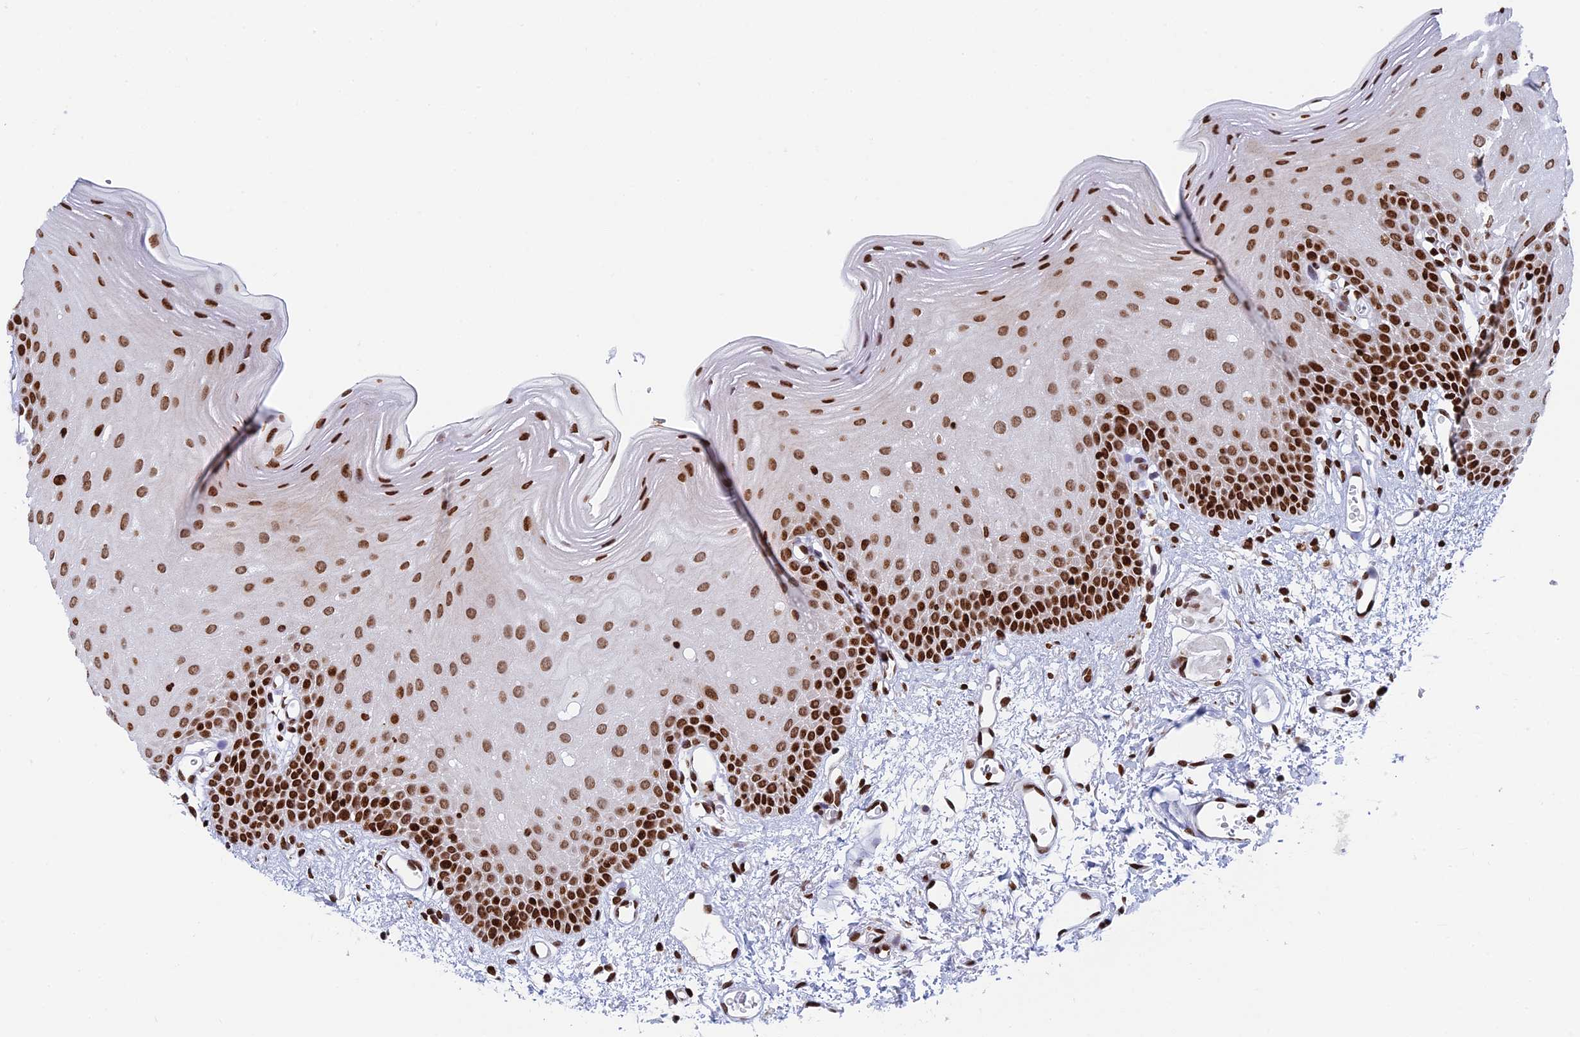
{"staining": {"intensity": "moderate", "quantity": ">75%", "location": "nuclear"}, "tissue": "oral mucosa", "cell_type": "Squamous epithelial cells", "image_type": "normal", "snomed": [{"axis": "morphology", "description": "Normal tissue, NOS"}, {"axis": "topography", "description": "Oral tissue"}], "caption": "About >75% of squamous epithelial cells in benign human oral mucosa exhibit moderate nuclear protein staining as visualized by brown immunohistochemical staining.", "gene": "RPAP1", "patient": {"sex": "female", "age": 70}}